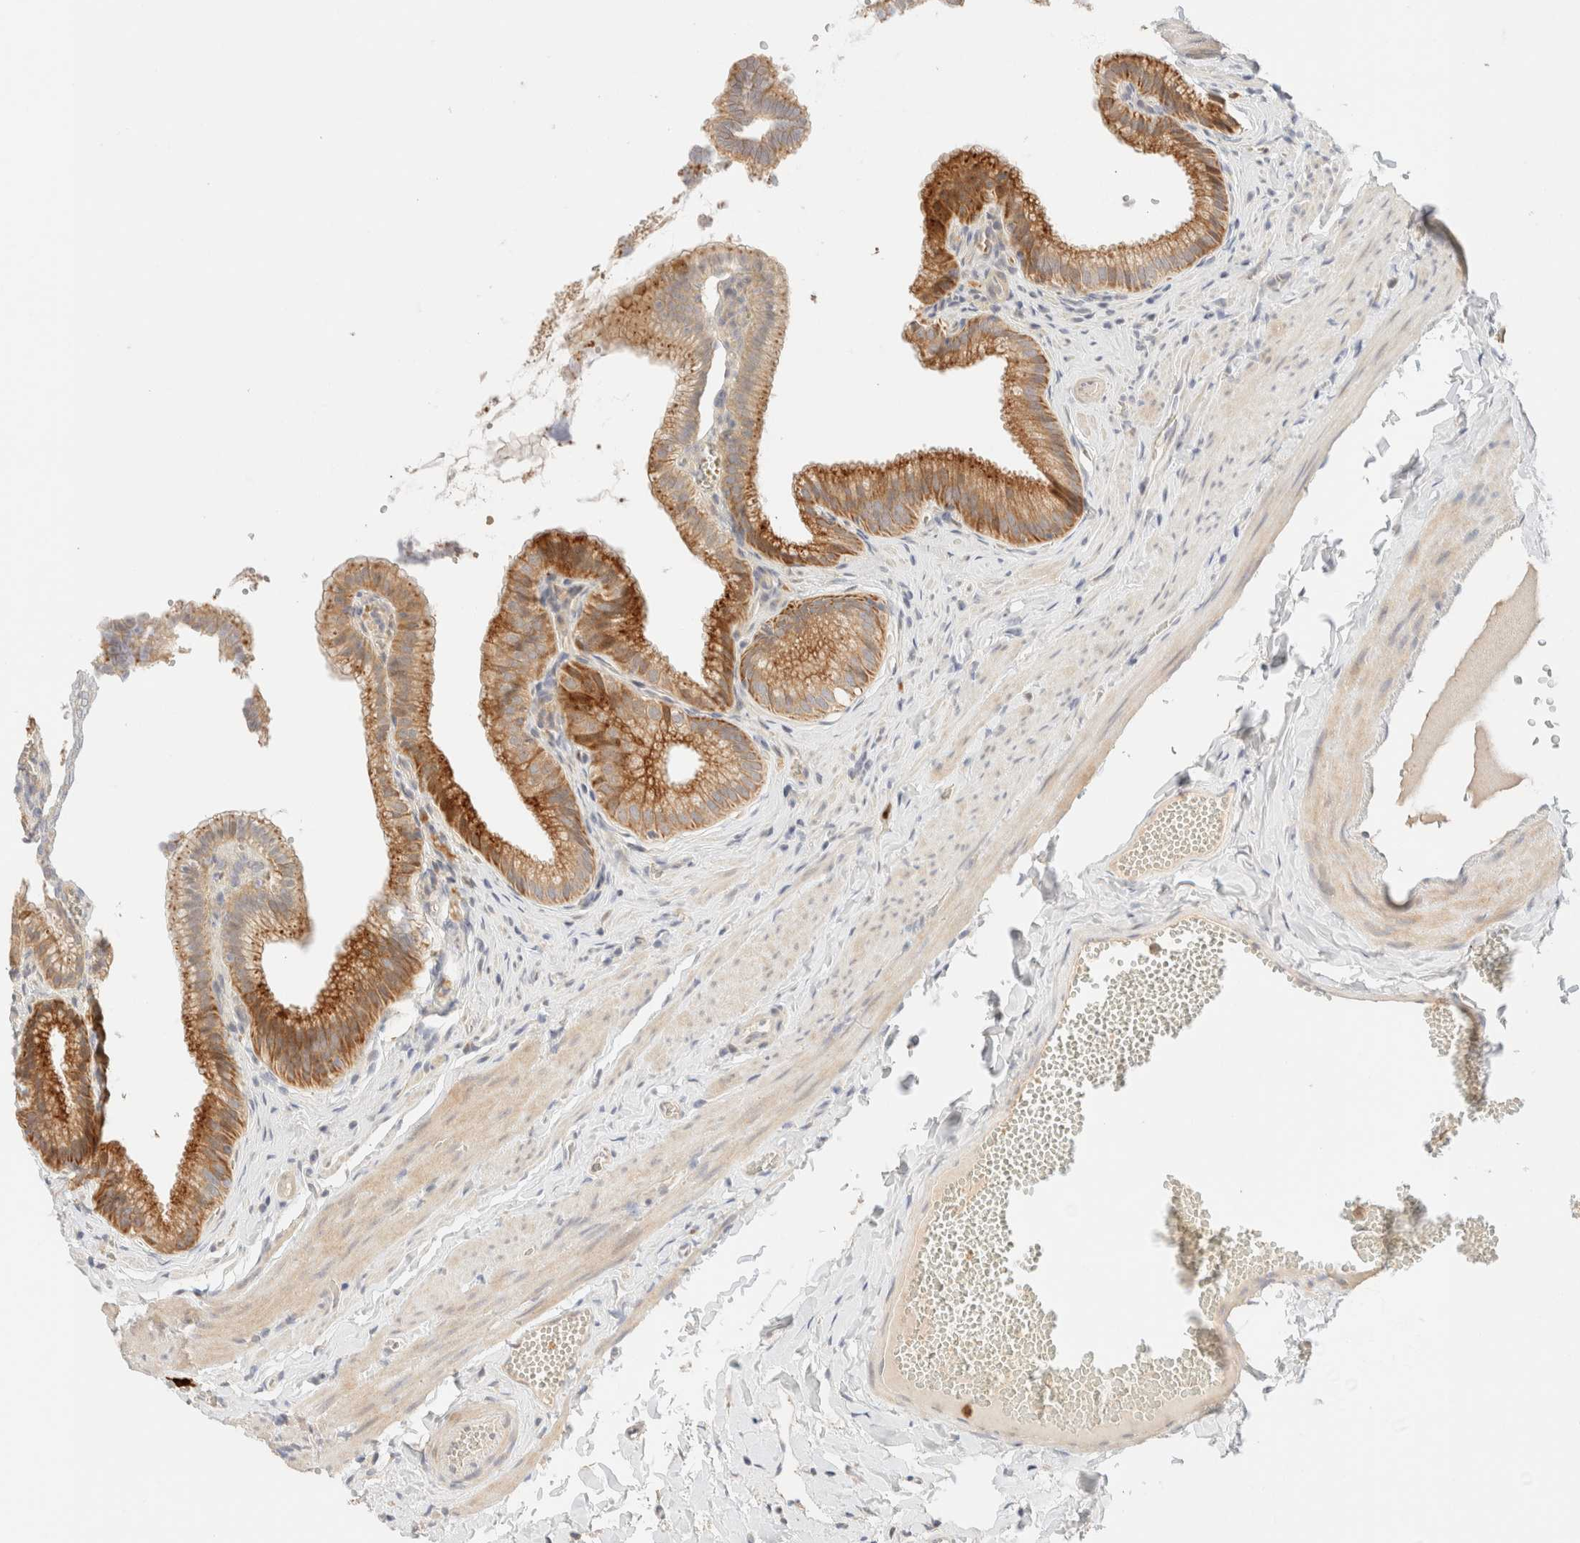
{"staining": {"intensity": "moderate", "quantity": ">75%", "location": "cytoplasmic/membranous"}, "tissue": "gallbladder", "cell_type": "Glandular cells", "image_type": "normal", "snomed": [{"axis": "morphology", "description": "Normal tissue, NOS"}, {"axis": "topography", "description": "Gallbladder"}], "caption": "Immunohistochemistry (IHC) image of normal gallbladder: human gallbladder stained using immunohistochemistry demonstrates medium levels of moderate protein expression localized specifically in the cytoplasmic/membranous of glandular cells, appearing as a cytoplasmic/membranous brown color.", "gene": "SGSM2", "patient": {"sex": "male", "age": 38}}